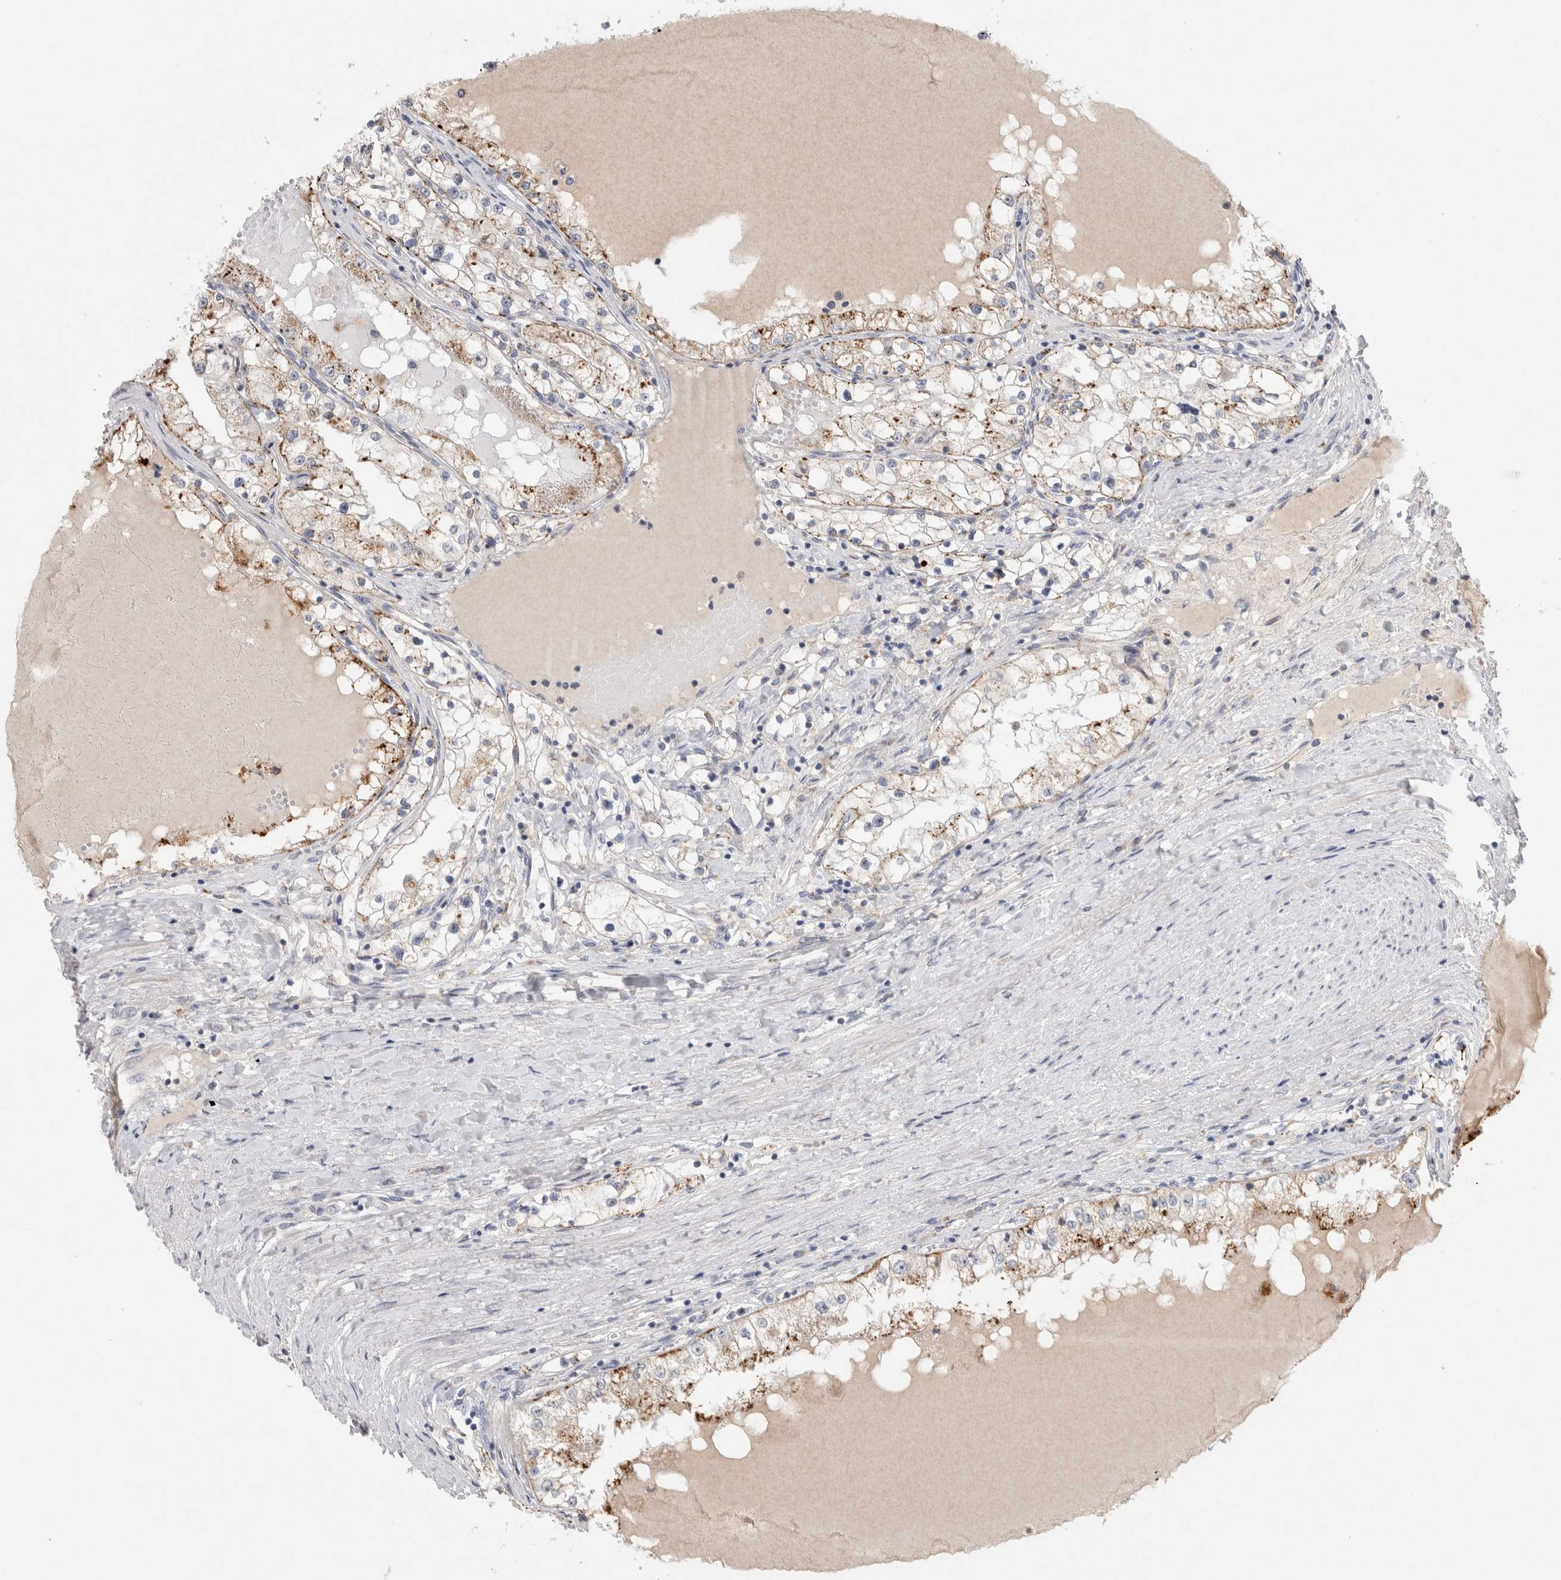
{"staining": {"intensity": "moderate", "quantity": "<25%", "location": "cytoplasmic/membranous"}, "tissue": "renal cancer", "cell_type": "Tumor cells", "image_type": "cancer", "snomed": [{"axis": "morphology", "description": "Adenocarcinoma, NOS"}, {"axis": "topography", "description": "Kidney"}], "caption": "This micrograph shows immunohistochemistry staining of renal cancer (adenocarcinoma), with low moderate cytoplasmic/membranous staining in about <25% of tumor cells.", "gene": "GAA", "patient": {"sex": "male", "age": 68}}